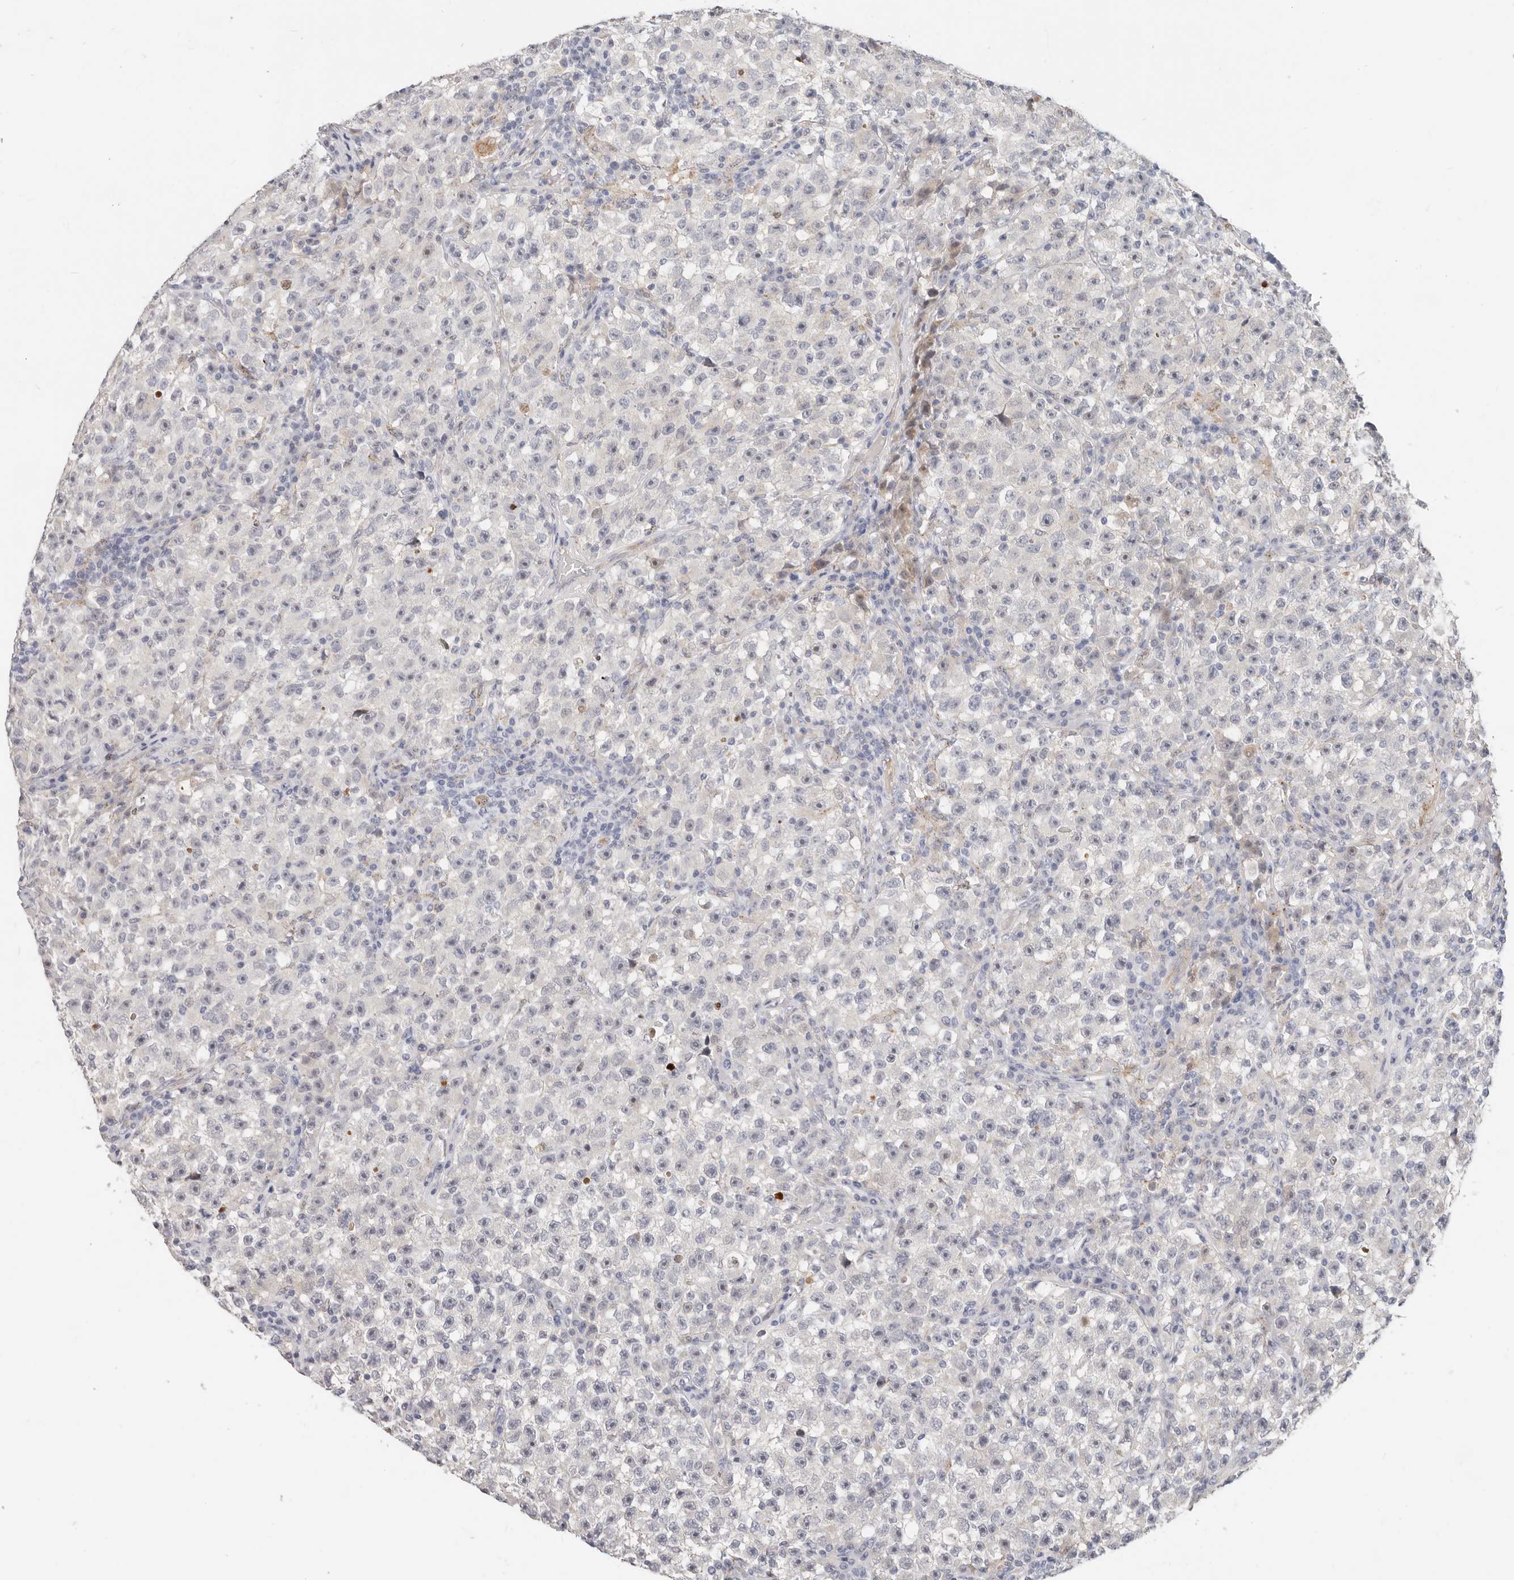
{"staining": {"intensity": "negative", "quantity": "none", "location": "none"}, "tissue": "testis cancer", "cell_type": "Tumor cells", "image_type": "cancer", "snomed": [{"axis": "morphology", "description": "Seminoma, NOS"}, {"axis": "topography", "description": "Testis"}], "caption": "Tumor cells show no significant protein expression in testis seminoma. Nuclei are stained in blue.", "gene": "ZRANB1", "patient": {"sex": "male", "age": 22}}